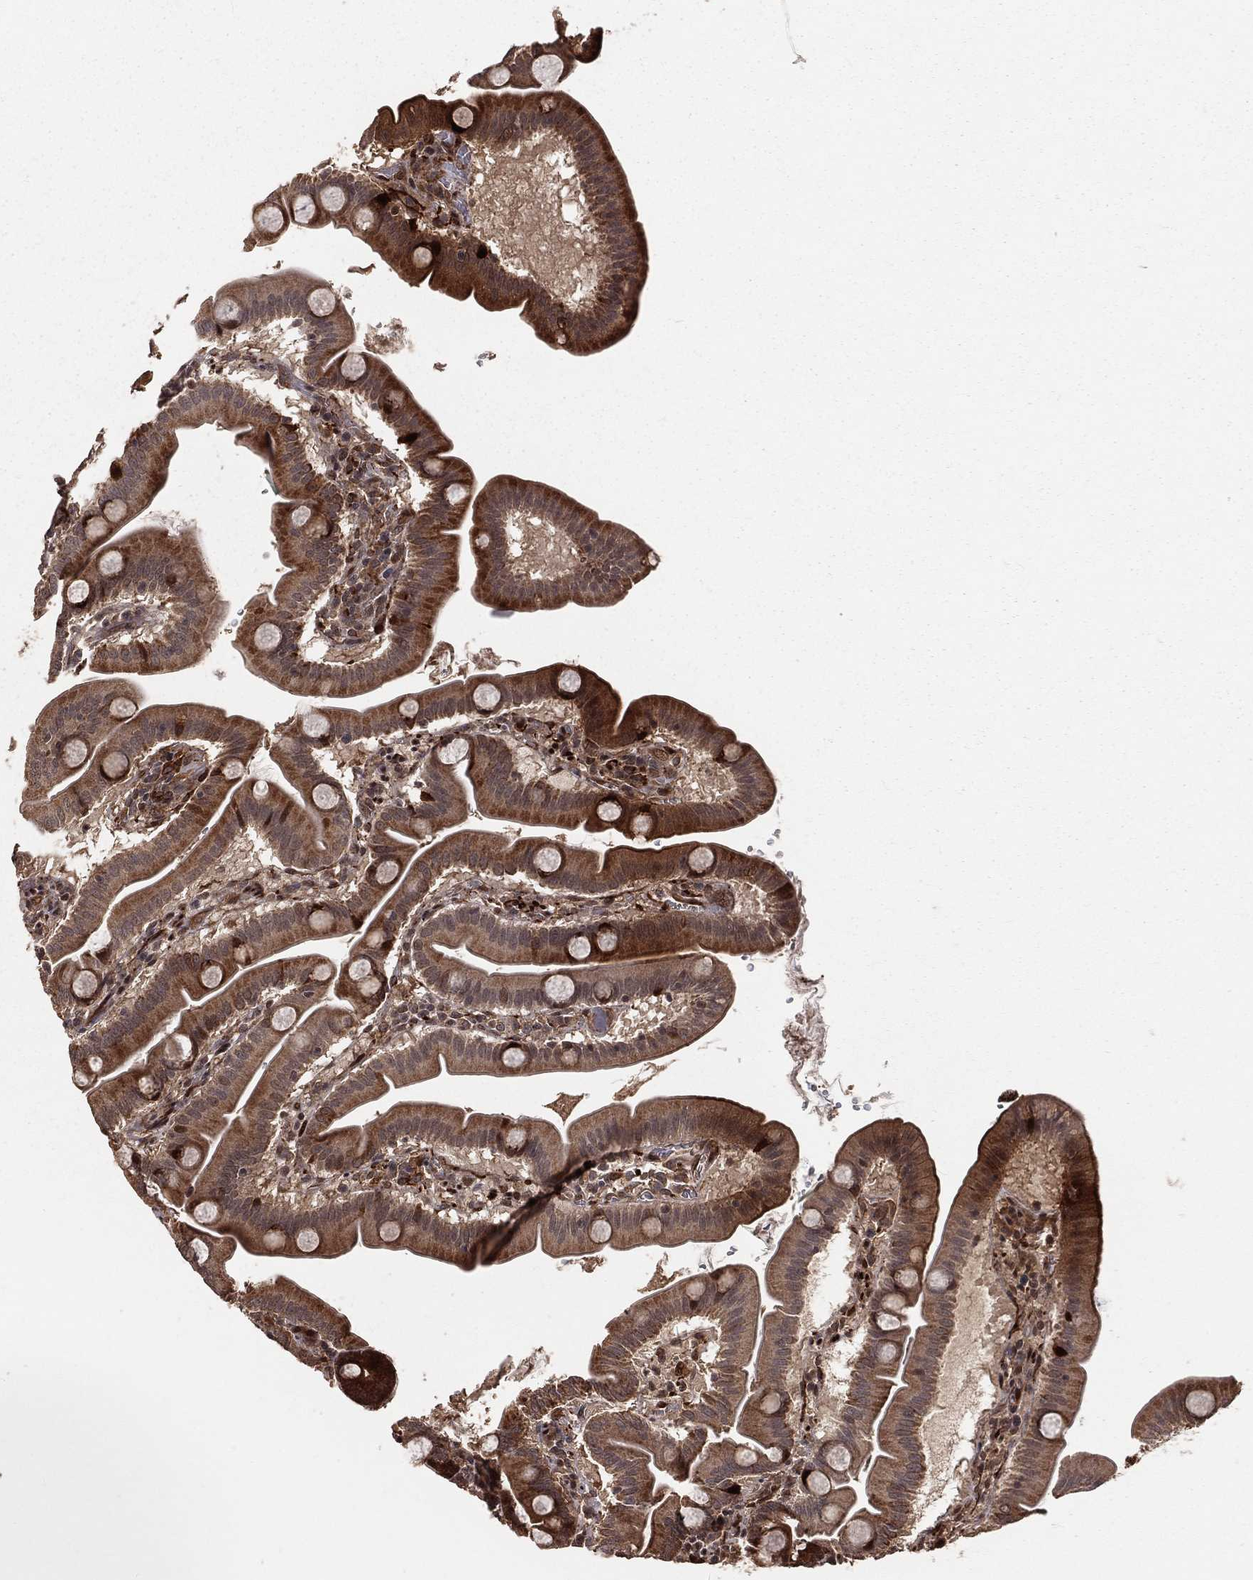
{"staining": {"intensity": "strong", "quantity": "25%-75%", "location": "cytoplasmic/membranous"}, "tissue": "duodenum", "cell_type": "Glandular cells", "image_type": "normal", "snomed": [{"axis": "morphology", "description": "Normal tissue, NOS"}, {"axis": "topography", "description": "Duodenum"}], "caption": "Immunohistochemical staining of normal duodenum shows high levels of strong cytoplasmic/membranous positivity in approximately 25%-75% of glandular cells.", "gene": "MAPK1", "patient": {"sex": "male", "age": 59}}